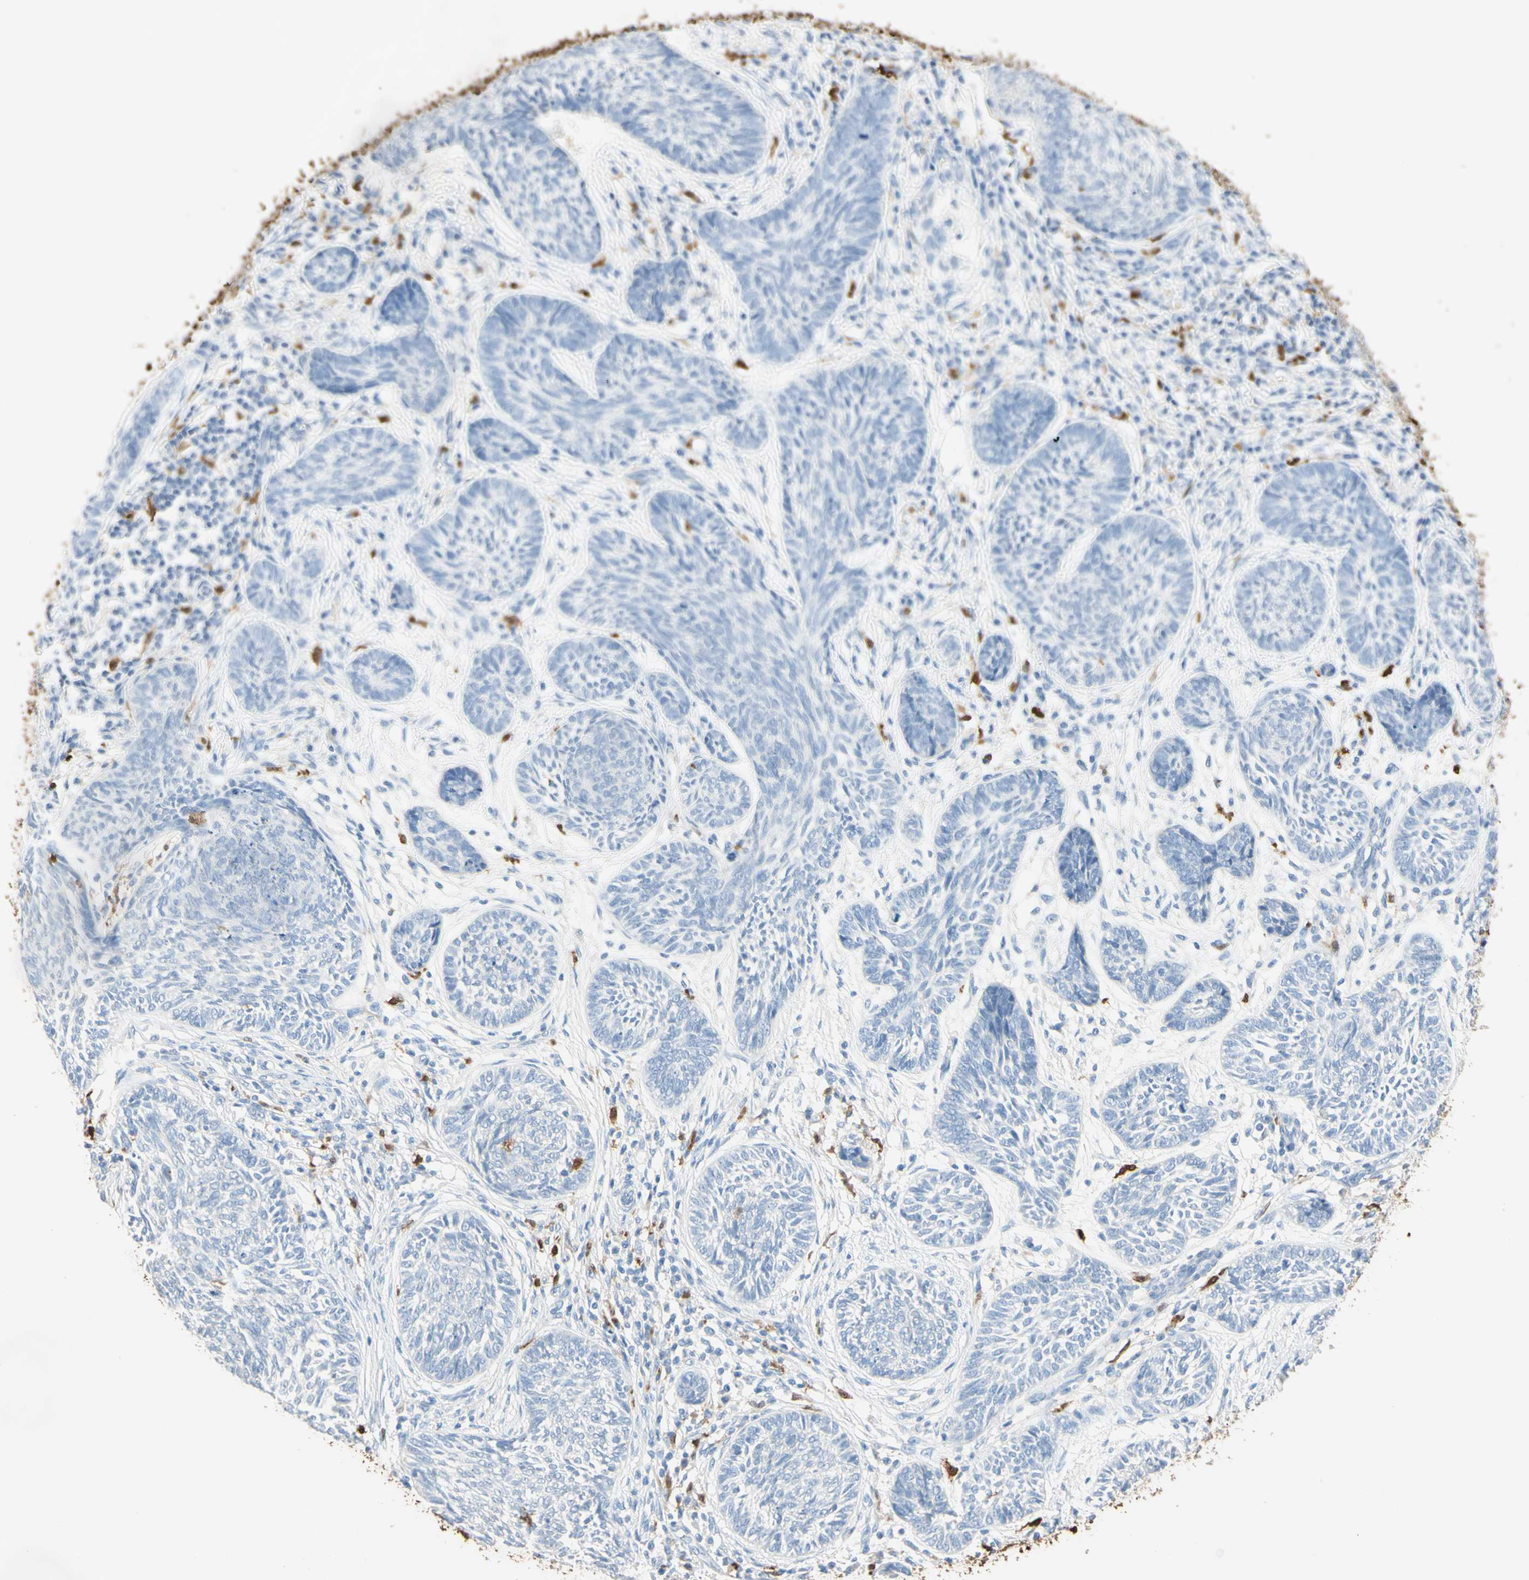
{"staining": {"intensity": "negative", "quantity": "none", "location": "none"}, "tissue": "skin cancer", "cell_type": "Tumor cells", "image_type": "cancer", "snomed": [{"axis": "morphology", "description": "Papilloma, NOS"}, {"axis": "morphology", "description": "Basal cell carcinoma"}, {"axis": "topography", "description": "Skin"}], "caption": "Skin cancer was stained to show a protein in brown. There is no significant staining in tumor cells. (Brightfield microscopy of DAB immunohistochemistry at high magnification).", "gene": "NFKBIZ", "patient": {"sex": "male", "age": 87}}